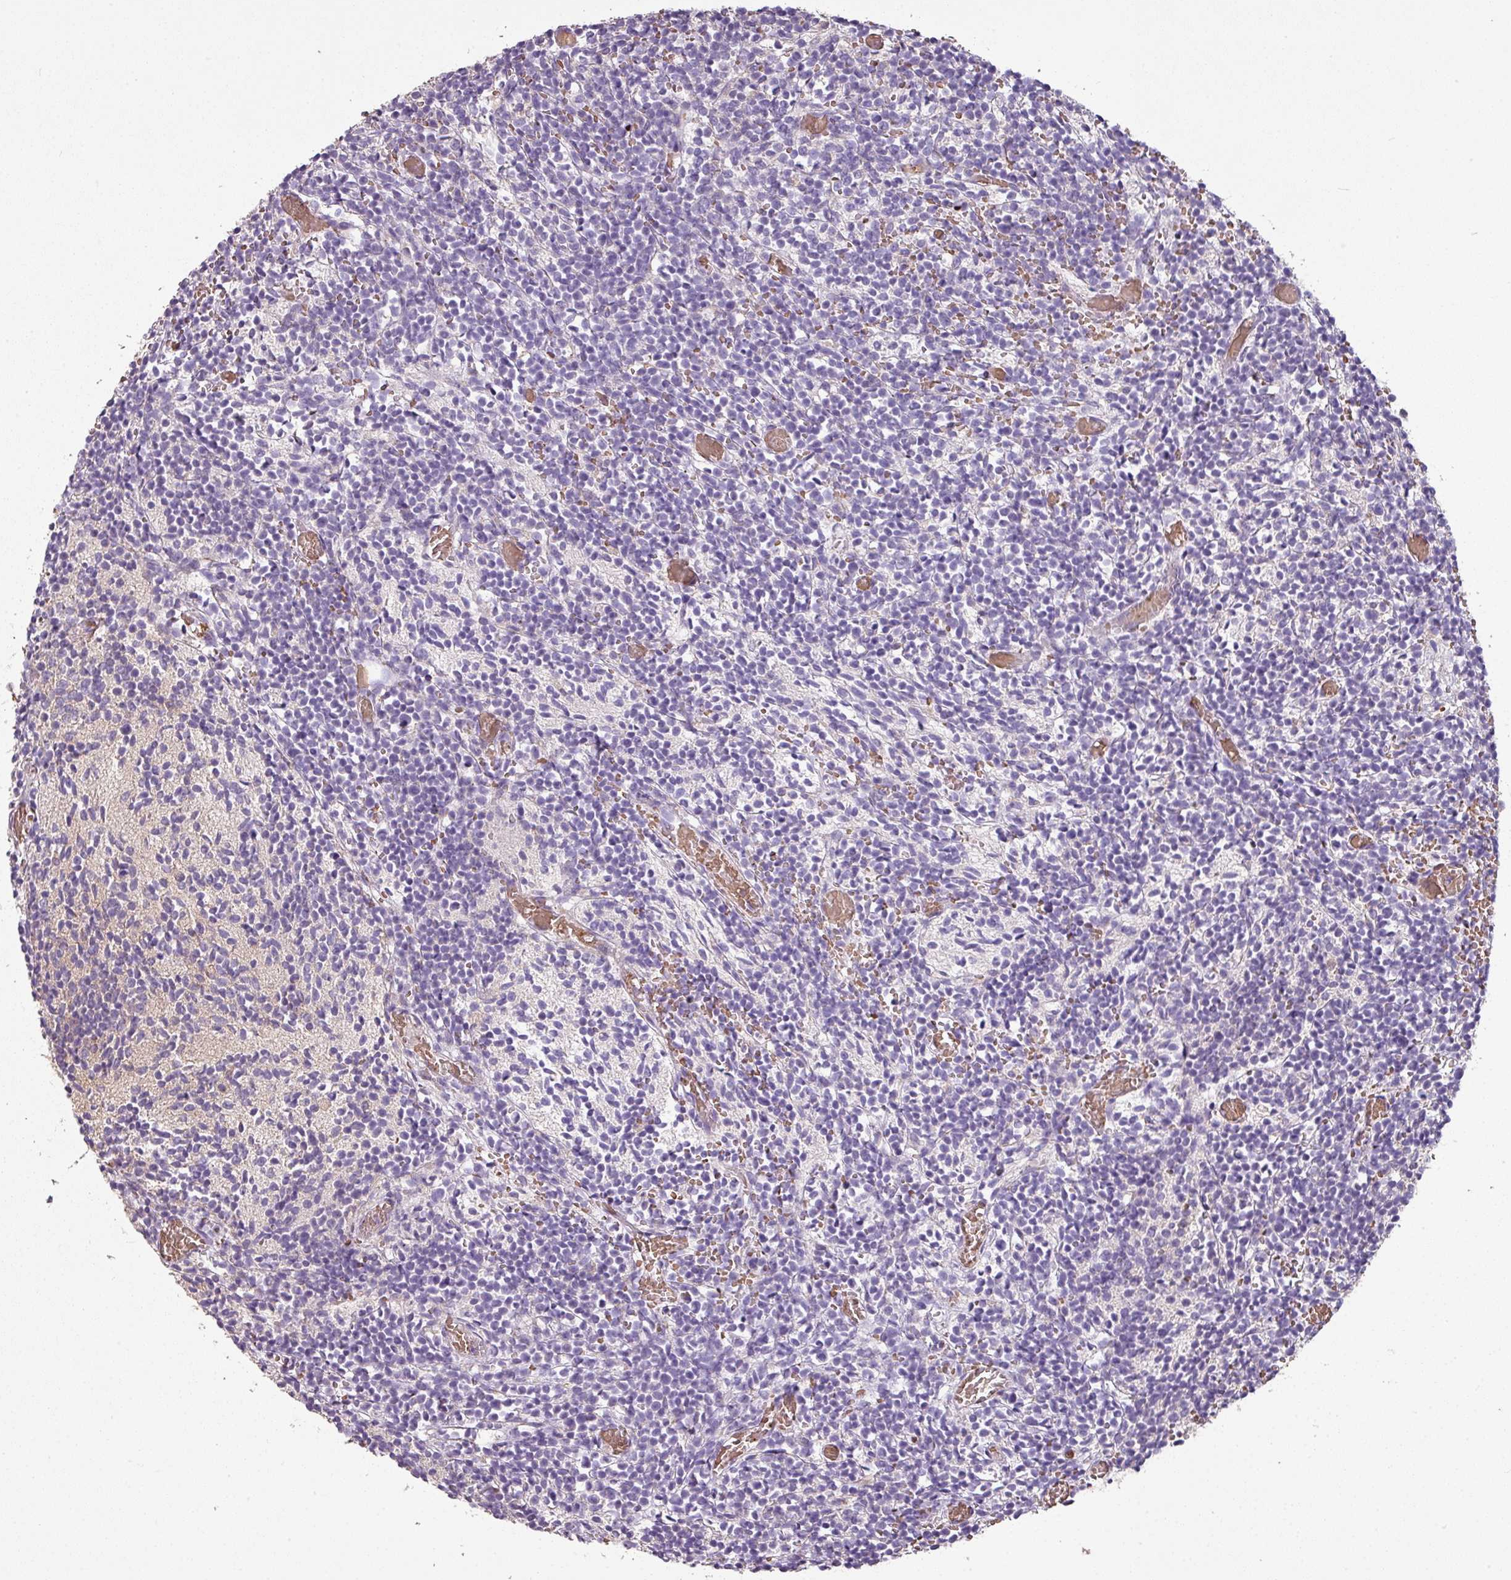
{"staining": {"intensity": "negative", "quantity": "none", "location": "none"}, "tissue": "glioma", "cell_type": "Tumor cells", "image_type": "cancer", "snomed": [{"axis": "morphology", "description": "Glioma, malignant, Low grade"}, {"axis": "topography", "description": "Brain"}], "caption": "This is an immunohistochemistry histopathology image of glioma. There is no positivity in tumor cells.", "gene": "NHSL2", "patient": {"sex": "female", "age": 1}}